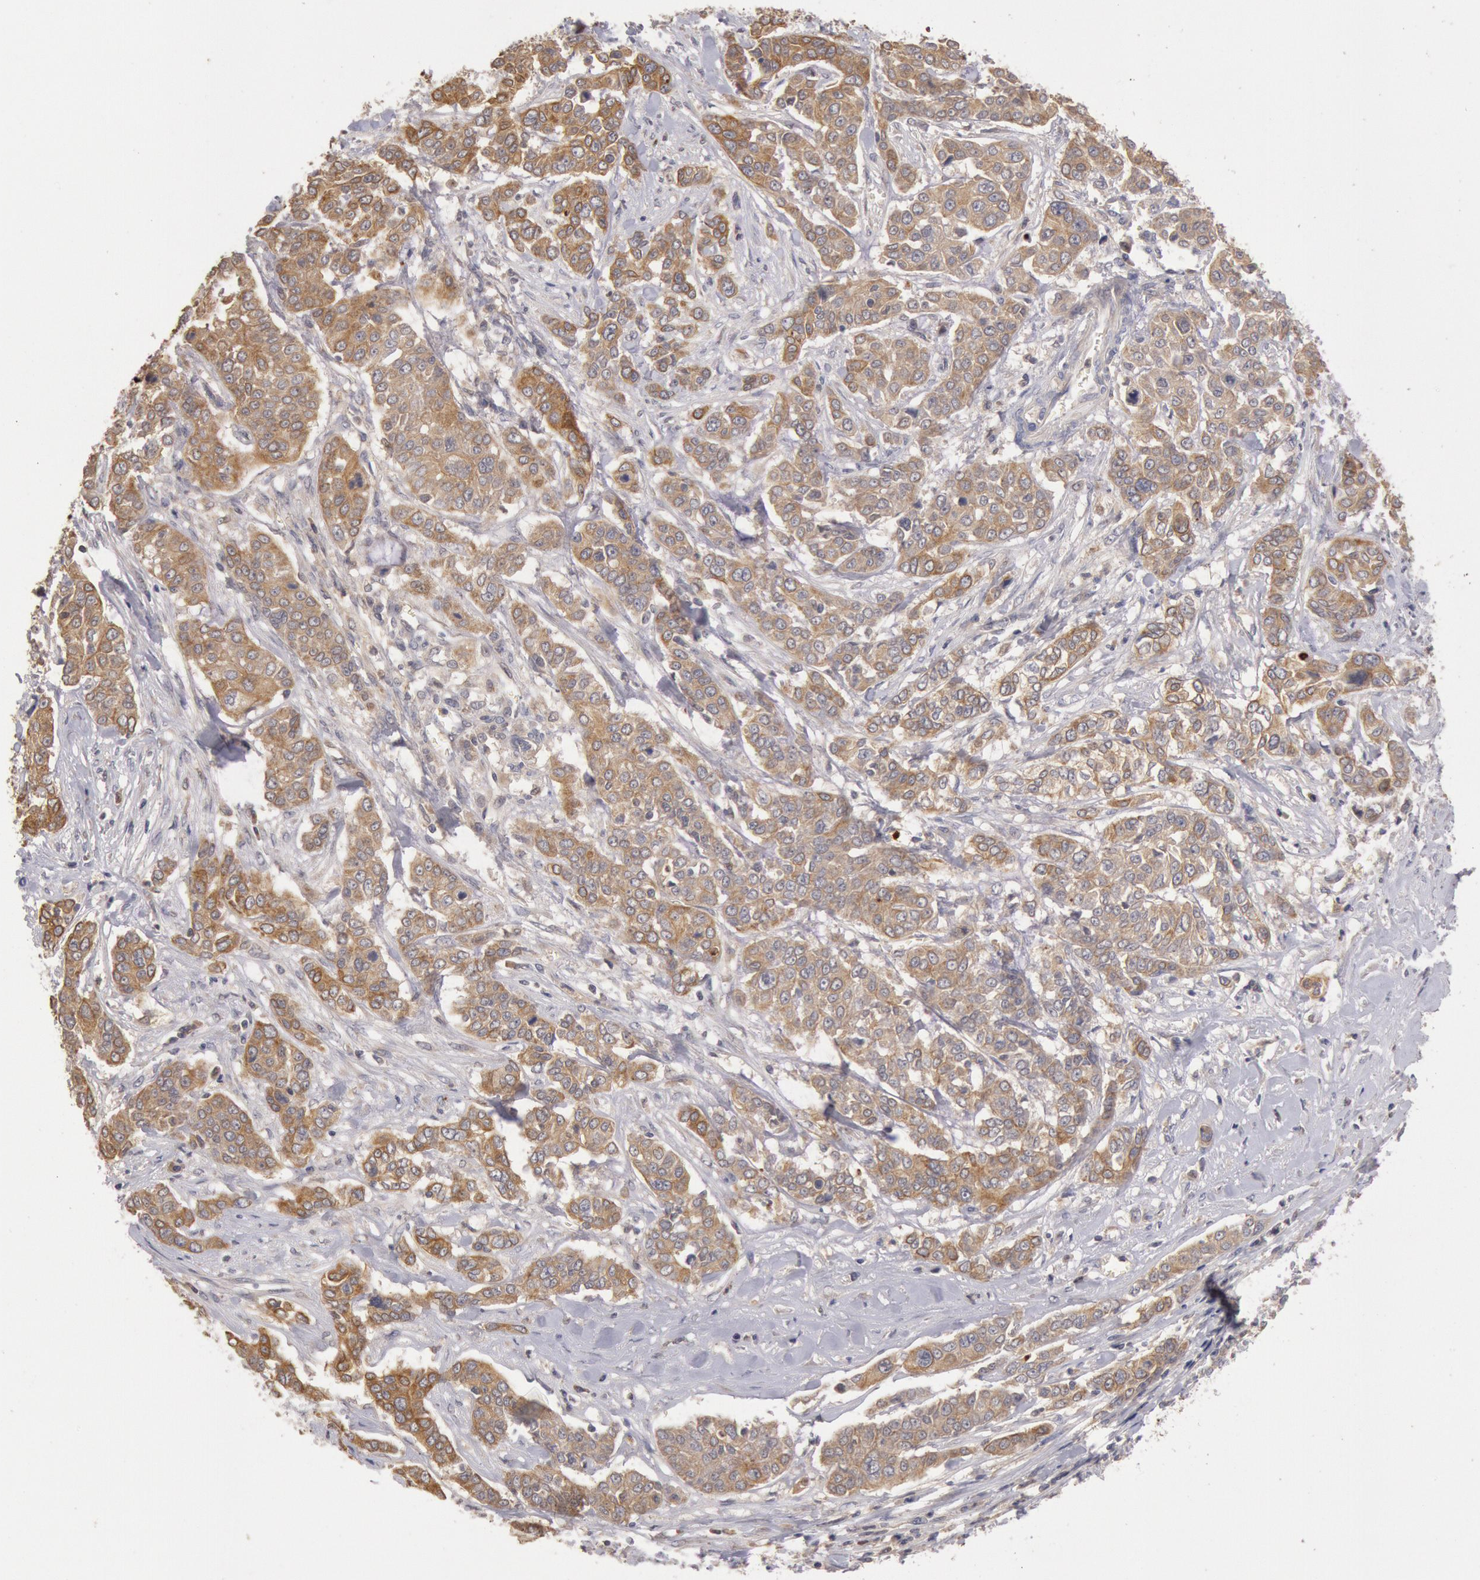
{"staining": {"intensity": "moderate", "quantity": "25%-75%", "location": "cytoplasmic/membranous"}, "tissue": "pancreatic cancer", "cell_type": "Tumor cells", "image_type": "cancer", "snomed": [{"axis": "morphology", "description": "Adenocarcinoma, NOS"}, {"axis": "topography", "description": "Pancreas"}], "caption": "Adenocarcinoma (pancreatic) stained with DAB immunohistochemistry shows medium levels of moderate cytoplasmic/membranous expression in approximately 25%-75% of tumor cells.", "gene": "PLA2G6", "patient": {"sex": "female", "age": 52}}